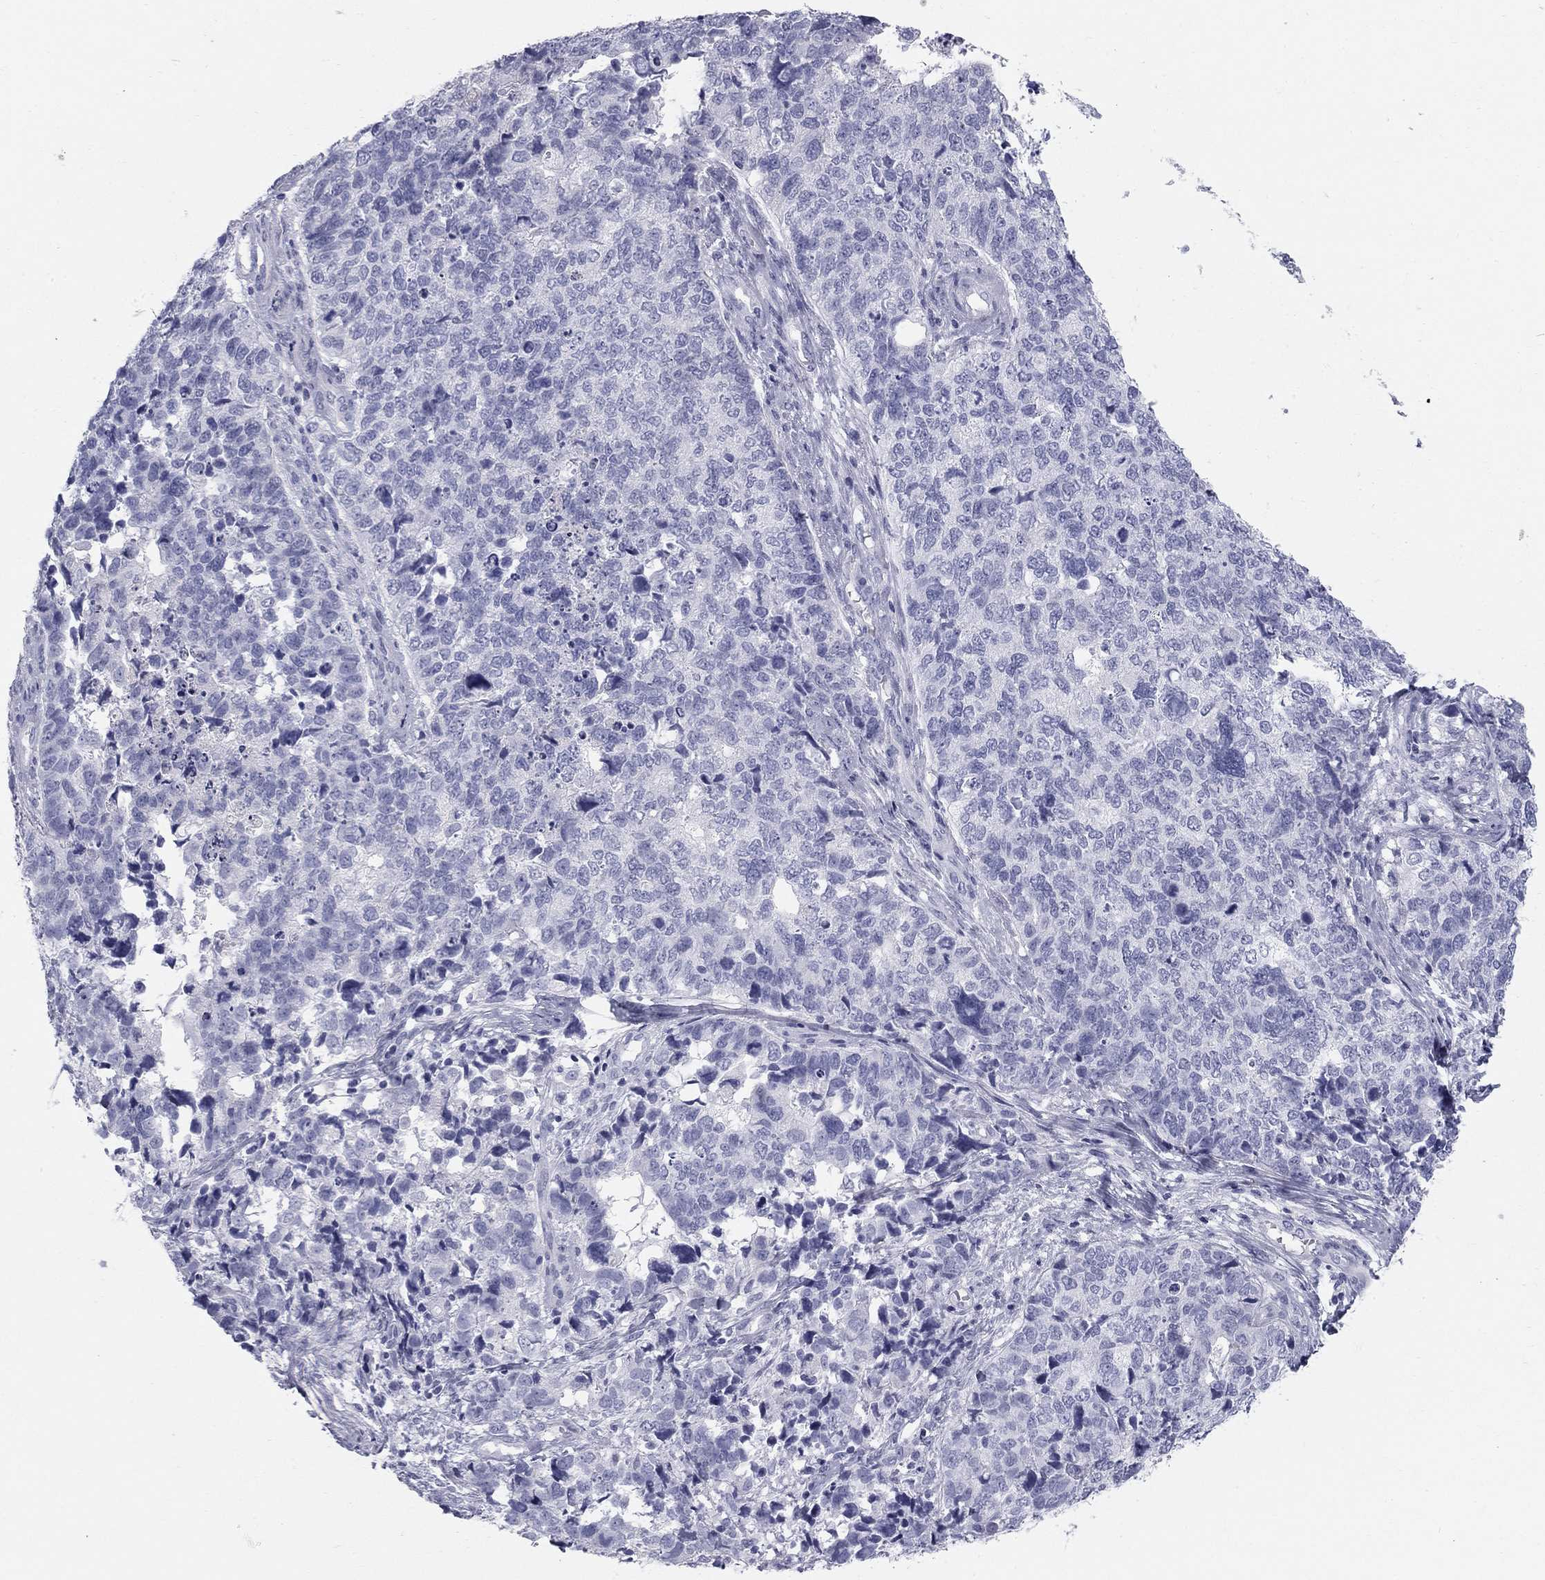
{"staining": {"intensity": "negative", "quantity": "none", "location": "none"}, "tissue": "cervical cancer", "cell_type": "Tumor cells", "image_type": "cancer", "snomed": [{"axis": "morphology", "description": "Squamous cell carcinoma, NOS"}, {"axis": "topography", "description": "Cervix"}], "caption": "A high-resolution image shows immunohistochemistry (IHC) staining of cervical cancer (squamous cell carcinoma), which exhibits no significant staining in tumor cells. (Stains: DAB immunohistochemistry (IHC) with hematoxylin counter stain, Microscopy: brightfield microscopy at high magnification).", "gene": "SULT2B1", "patient": {"sex": "female", "age": 63}}